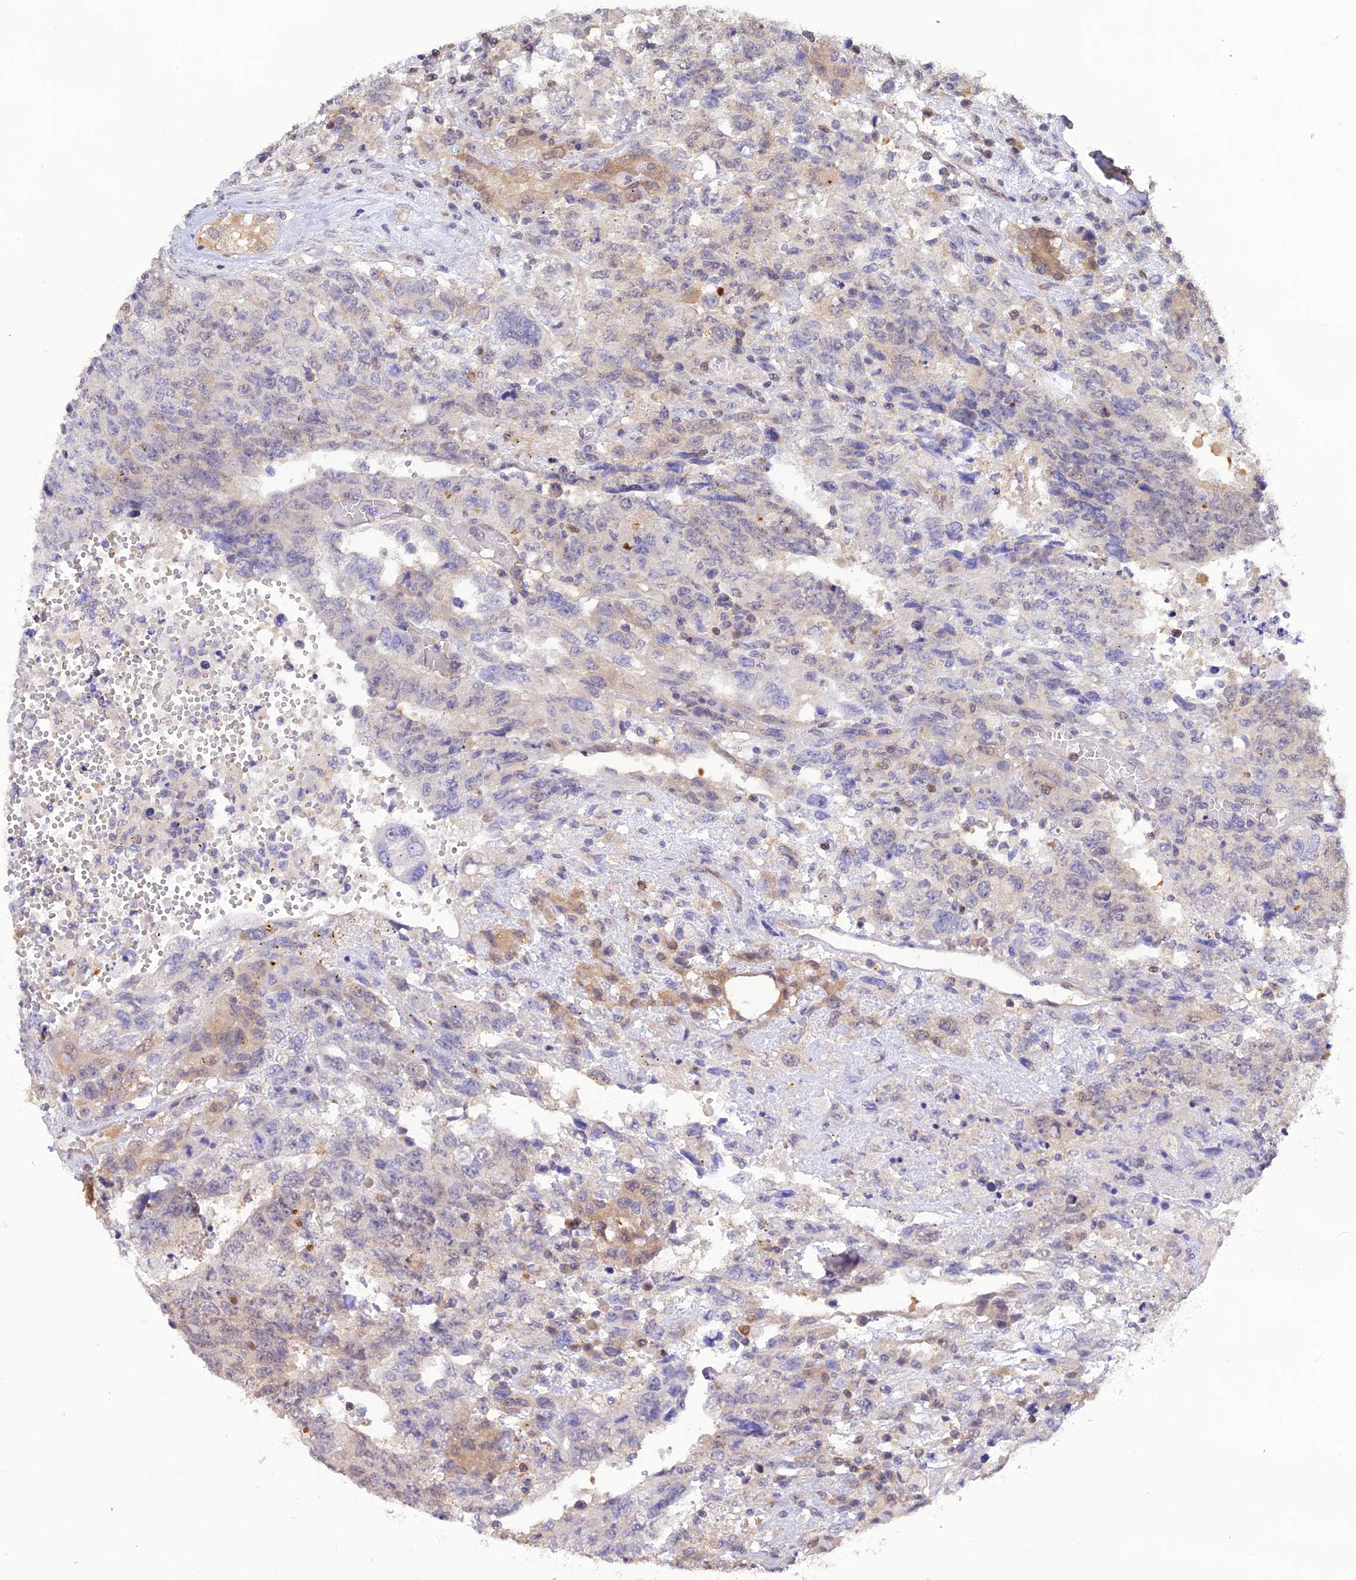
{"staining": {"intensity": "negative", "quantity": "none", "location": "none"}, "tissue": "testis cancer", "cell_type": "Tumor cells", "image_type": "cancer", "snomed": [{"axis": "morphology", "description": "Carcinoma, Embryonal, NOS"}, {"axis": "topography", "description": "Testis"}], "caption": "Immunohistochemistry of testis cancer exhibits no expression in tumor cells.", "gene": "HINT1", "patient": {"sex": "male", "age": 34}}